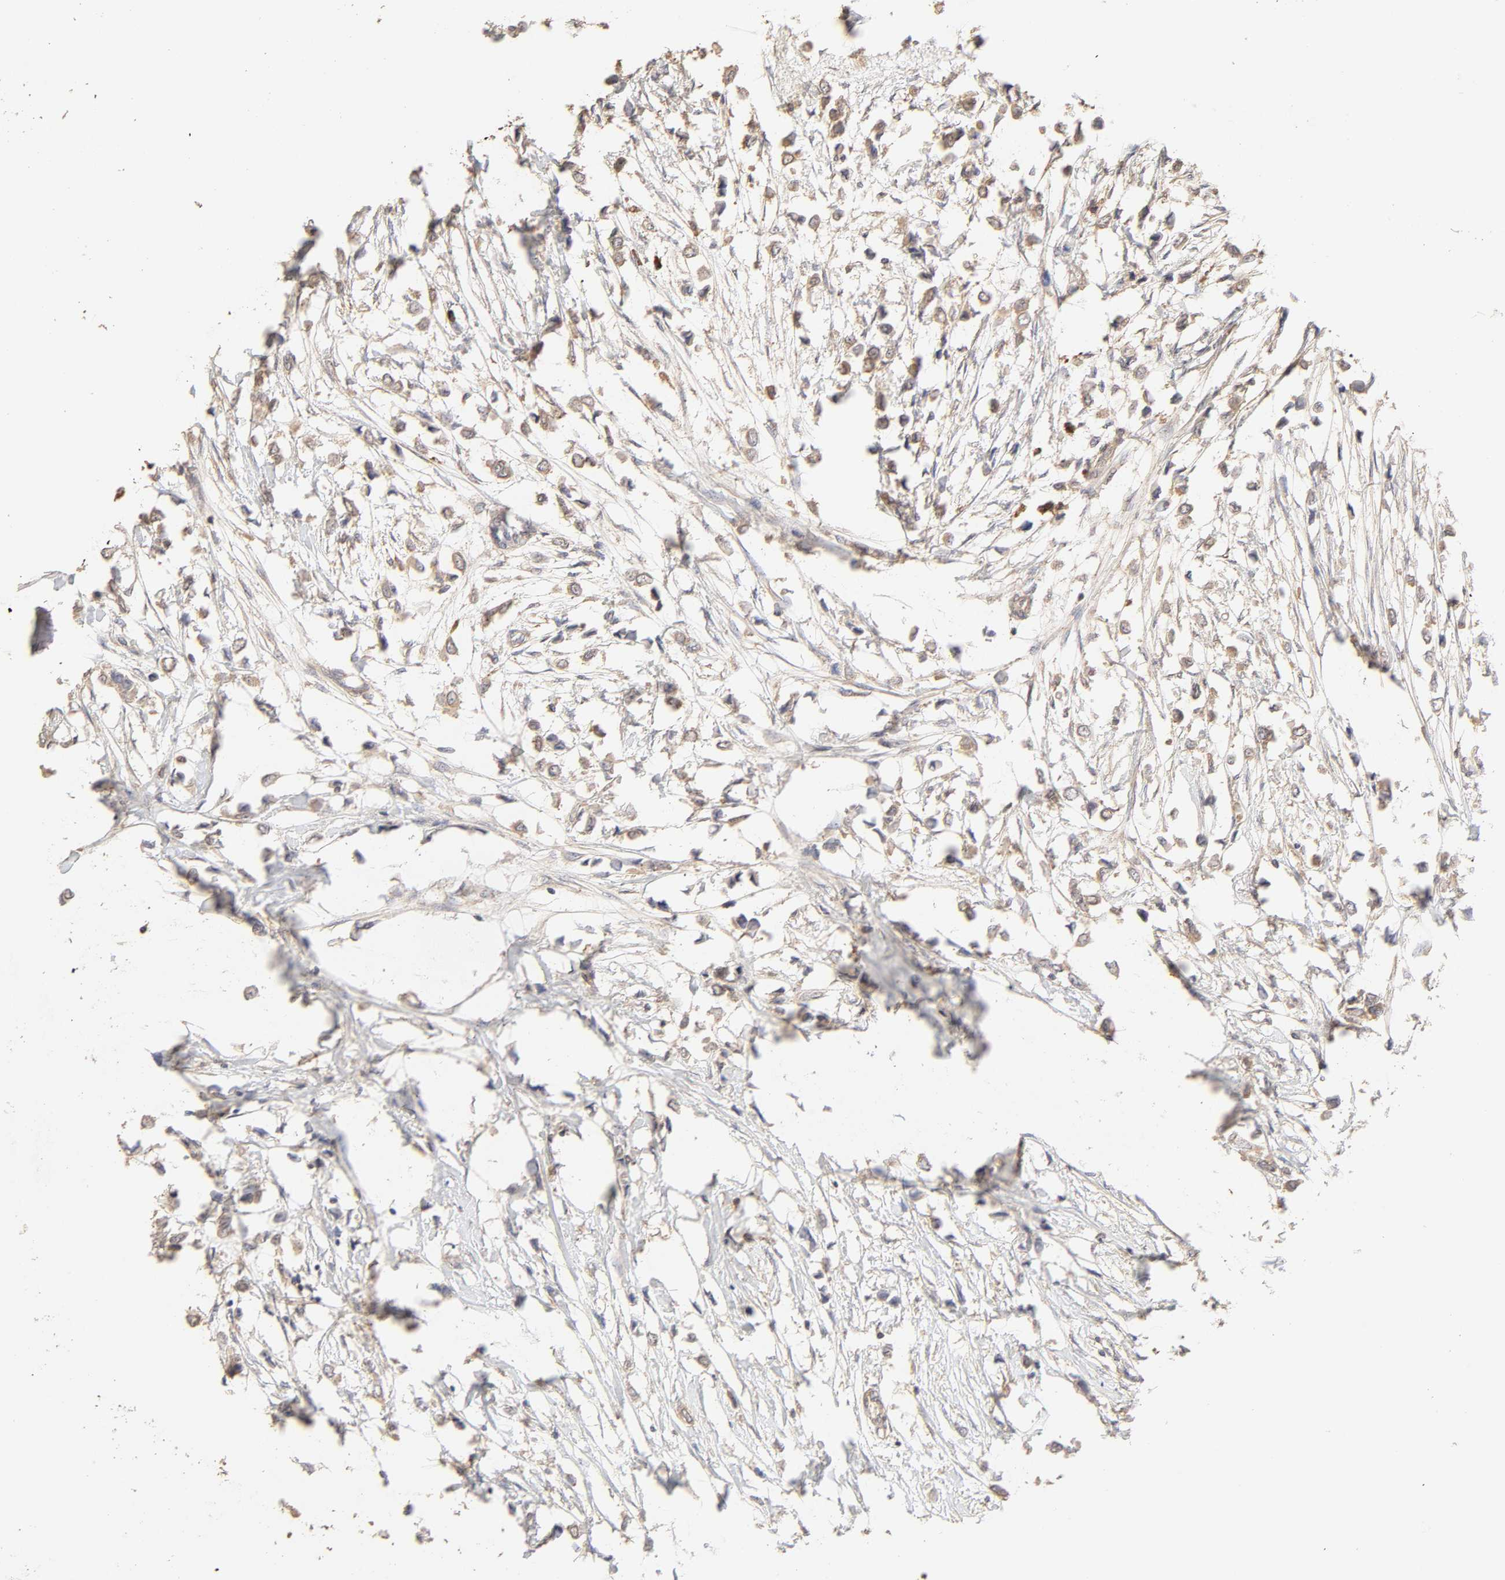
{"staining": {"intensity": "weak", "quantity": ">75%", "location": "cytoplasmic/membranous"}, "tissue": "breast cancer", "cell_type": "Tumor cells", "image_type": "cancer", "snomed": [{"axis": "morphology", "description": "Lobular carcinoma"}, {"axis": "topography", "description": "Breast"}], "caption": "Weak cytoplasmic/membranous protein staining is identified in about >75% of tumor cells in breast cancer.", "gene": "AP1G2", "patient": {"sex": "female", "age": 51}}